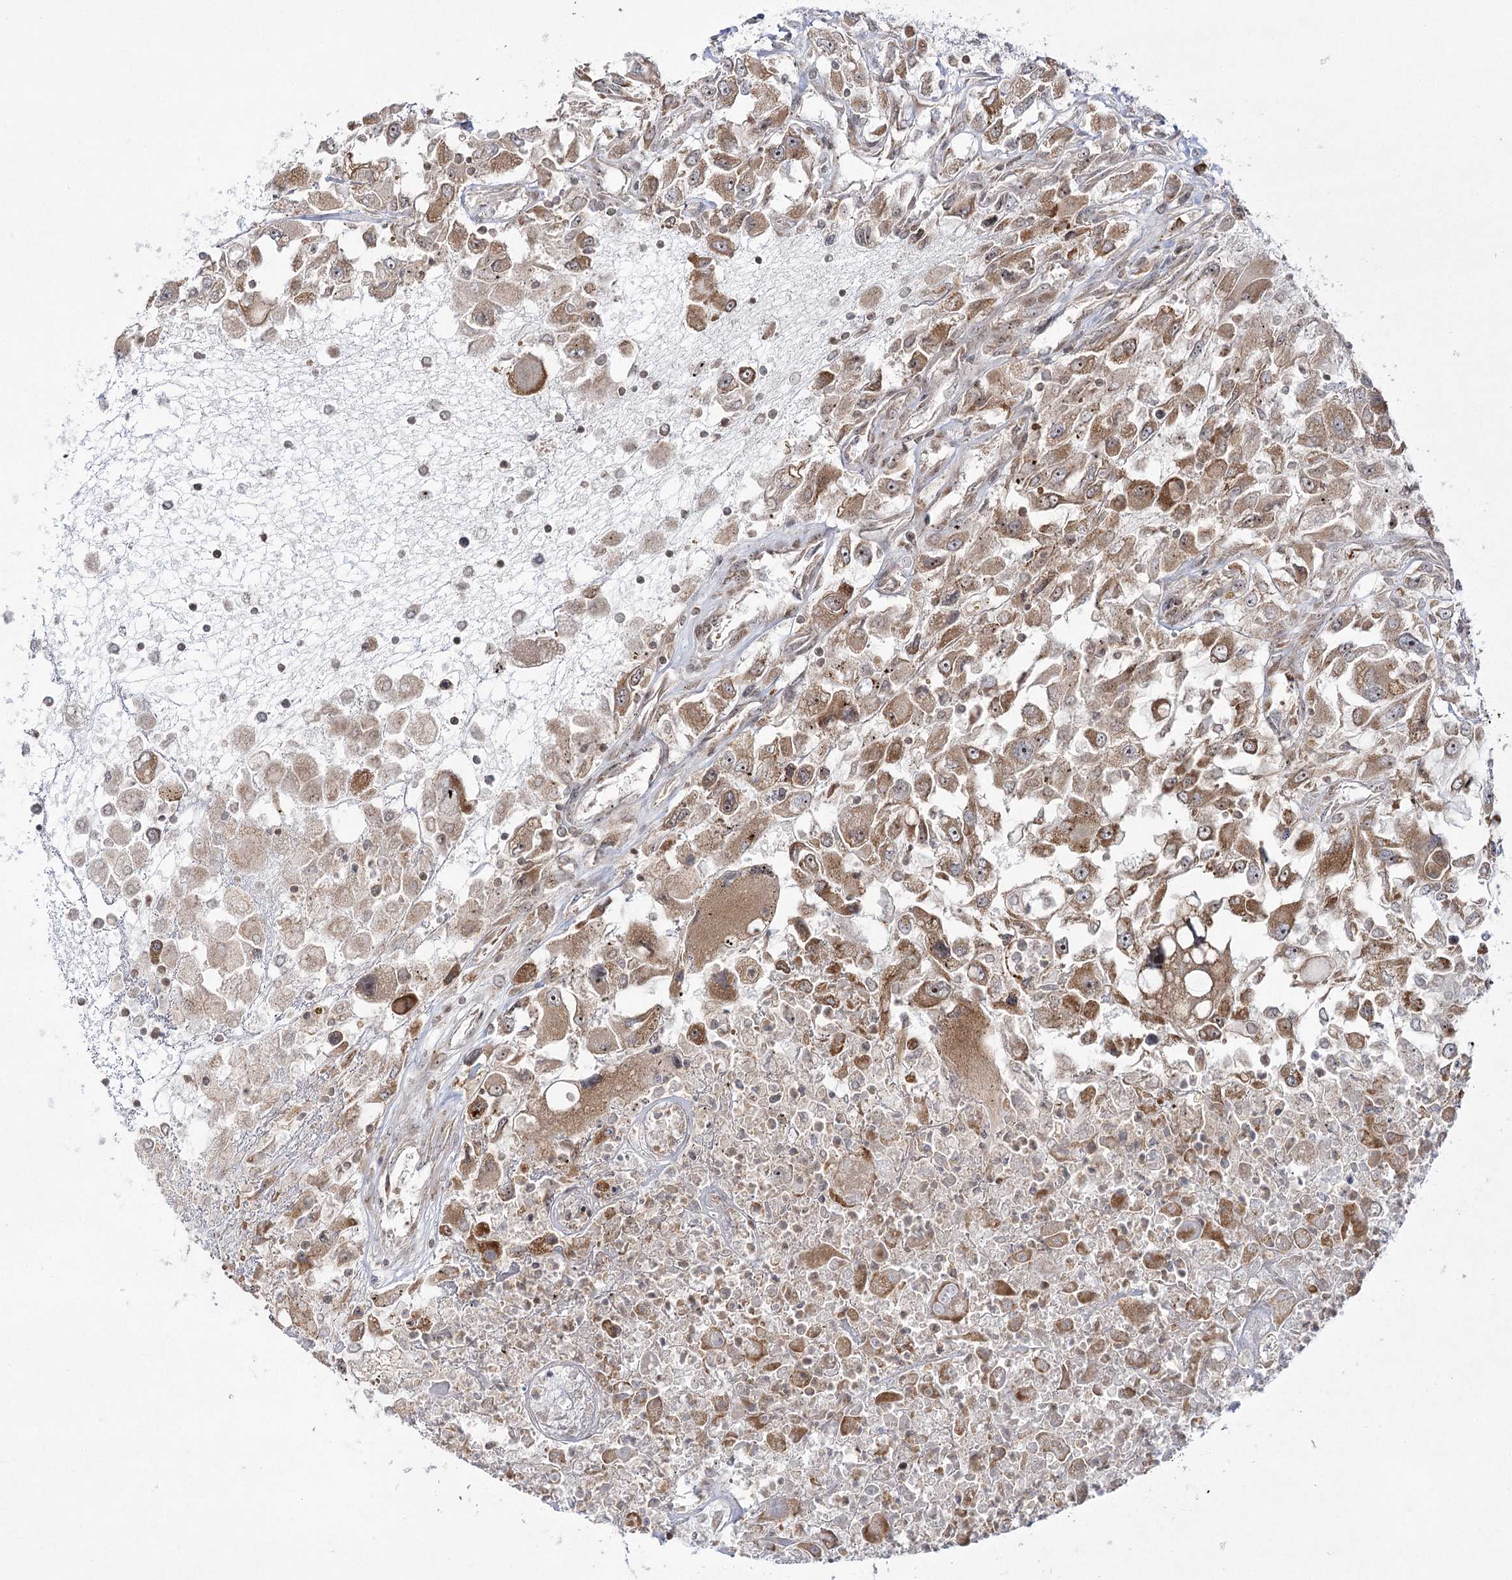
{"staining": {"intensity": "moderate", "quantity": ">75%", "location": "cytoplasmic/membranous,nuclear"}, "tissue": "renal cancer", "cell_type": "Tumor cells", "image_type": "cancer", "snomed": [{"axis": "morphology", "description": "Adenocarcinoma, NOS"}, {"axis": "topography", "description": "Kidney"}], "caption": "Immunohistochemistry (IHC) photomicrograph of neoplastic tissue: human renal cancer (adenocarcinoma) stained using immunohistochemistry (IHC) displays medium levels of moderate protein expression localized specifically in the cytoplasmic/membranous and nuclear of tumor cells, appearing as a cytoplasmic/membranous and nuclear brown color.", "gene": "SYTL1", "patient": {"sex": "female", "age": 52}}